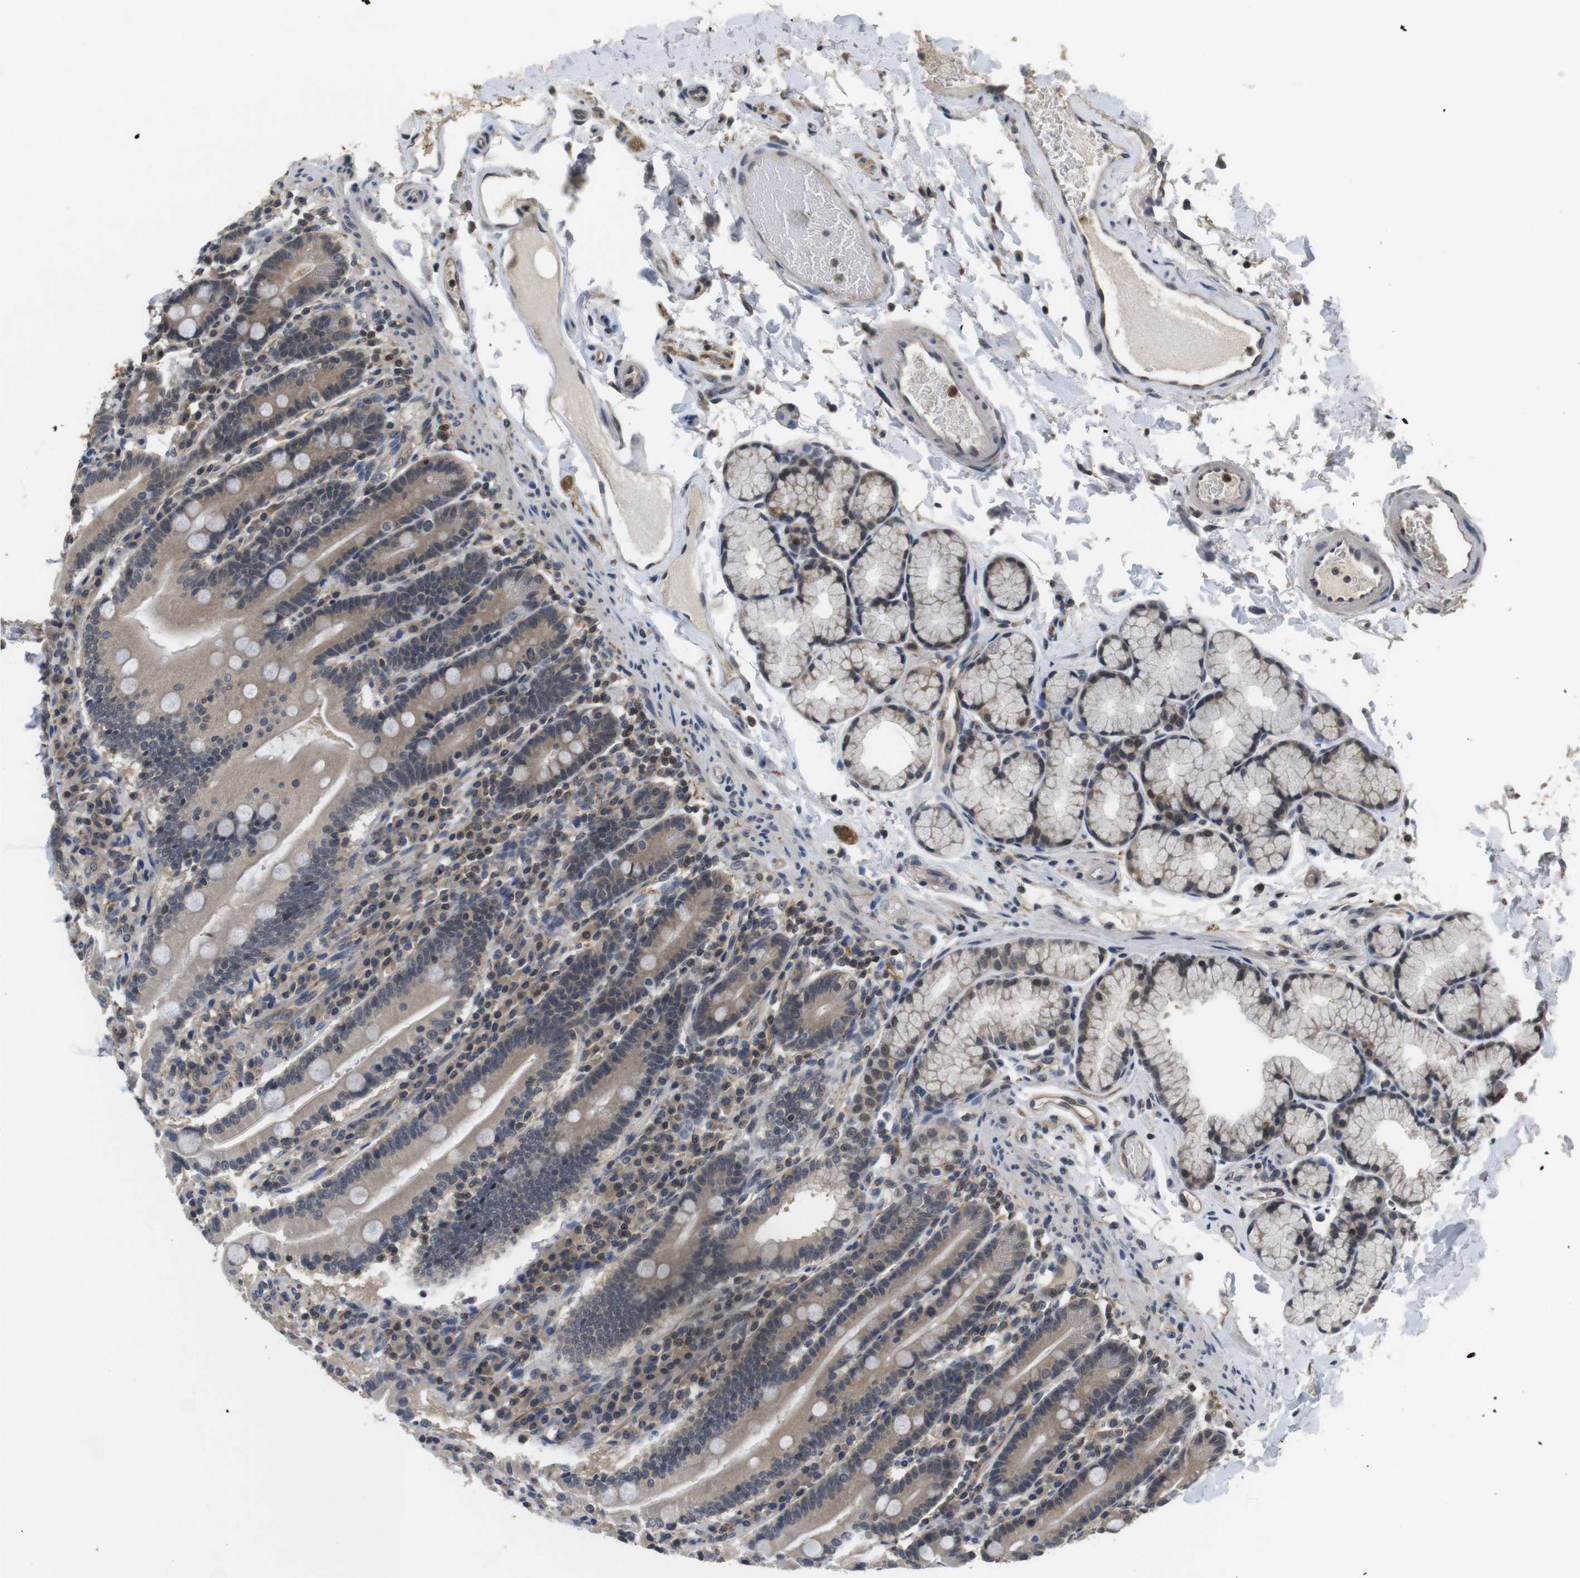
{"staining": {"intensity": "moderate", "quantity": ">75%", "location": "cytoplasmic/membranous"}, "tissue": "duodenum", "cell_type": "Glandular cells", "image_type": "normal", "snomed": [{"axis": "morphology", "description": "Normal tissue, NOS"}, {"axis": "topography", "description": "Small intestine, NOS"}], "caption": "Human duodenum stained for a protein (brown) displays moderate cytoplasmic/membranous positive staining in approximately >75% of glandular cells.", "gene": "FADD", "patient": {"sex": "female", "age": 71}}